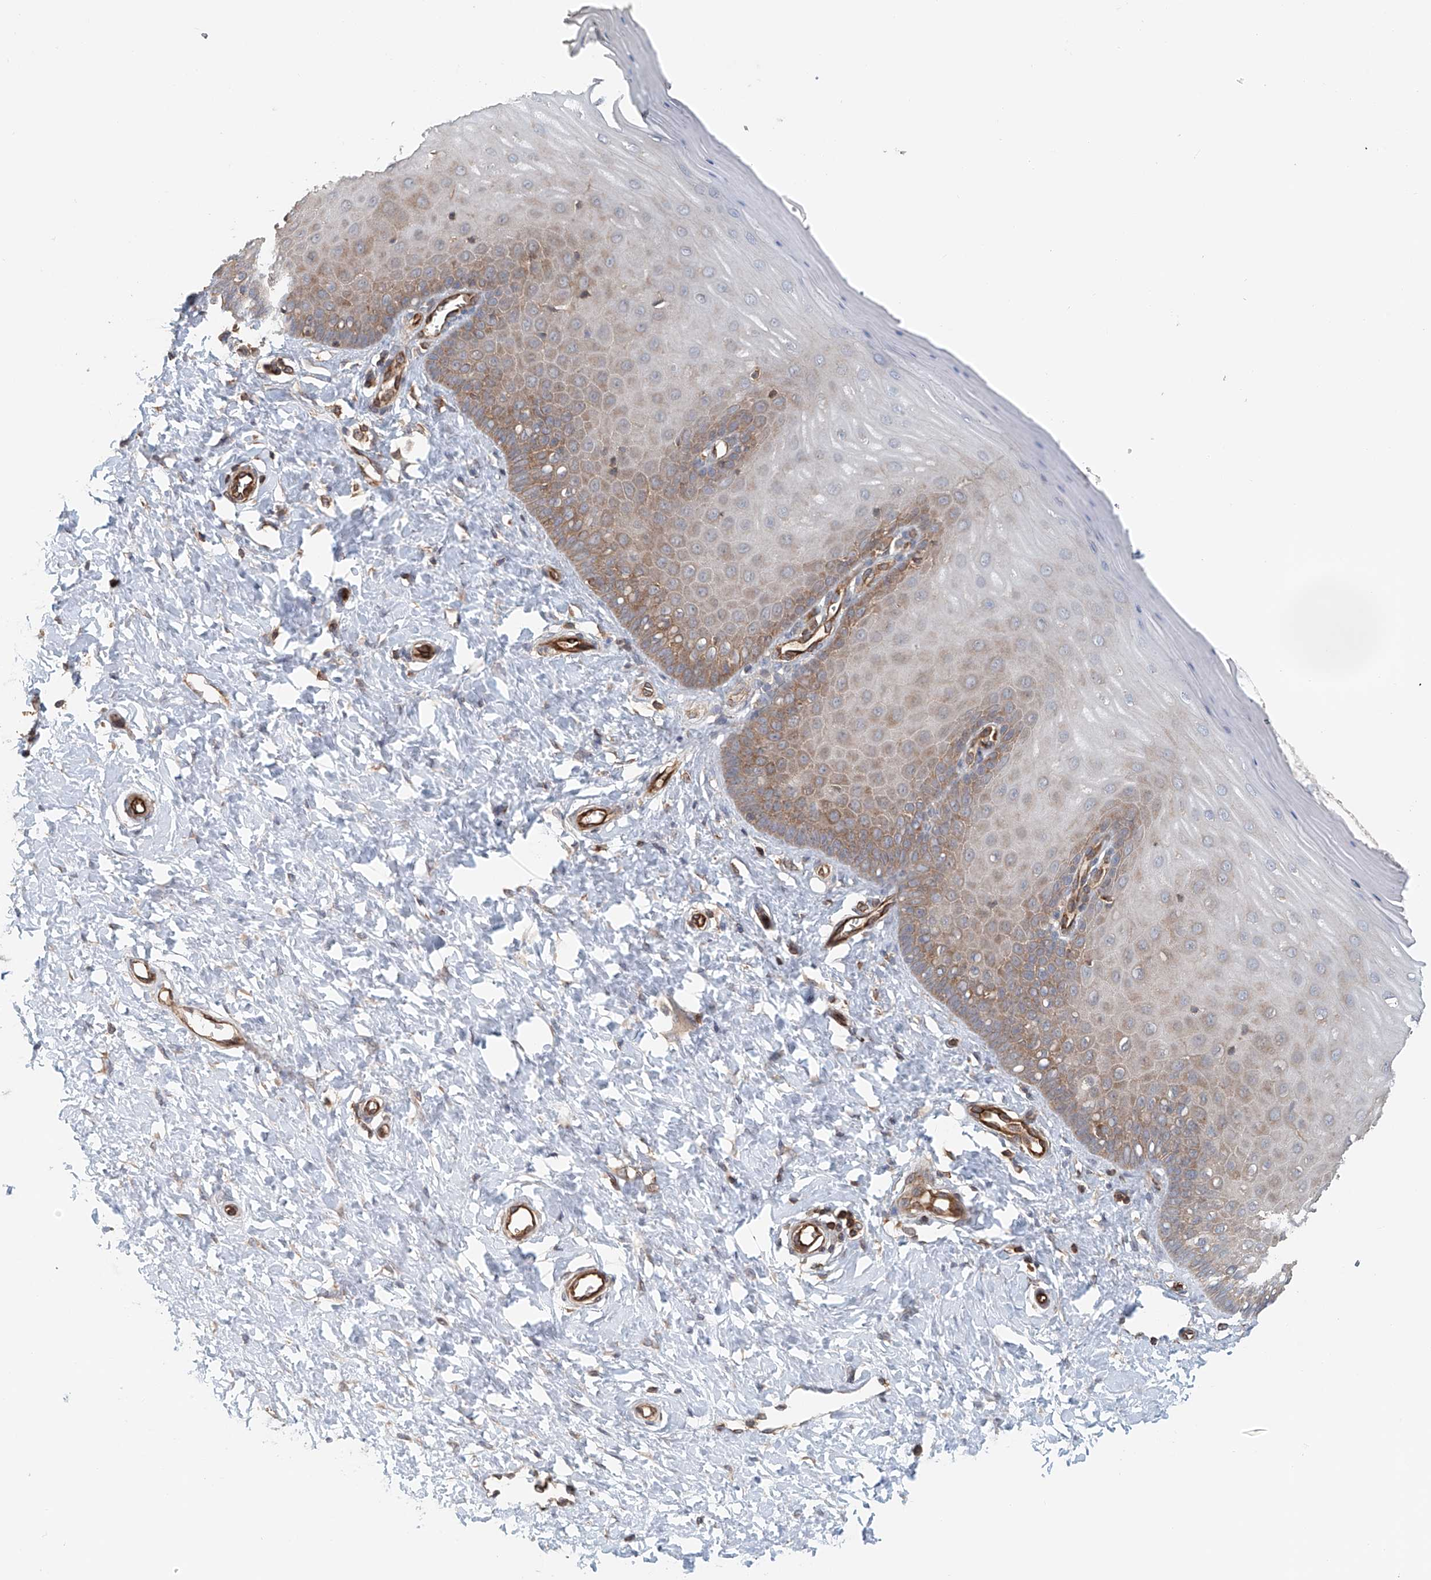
{"staining": {"intensity": "moderate", "quantity": "<25%", "location": "cytoplasmic/membranous"}, "tissue": "cervix", "cell_type": "Glandular cells", "image_type": "normal", "snomed": [{"axis": "morphology", "description": "Normal tissue, NOS"}, {"axis": "topography", "description": "Cervix"}], "caption": "A histopathology image of cervix stained for a protein displays moderate cytoplasmic/membranous brown staining in glandular cells. Immunohistochemistry (ihc) stains the protein in brown and the nuclei are stained blue.", "gene": "FRYL", "patient": {"sex": "female", "age": 55}}